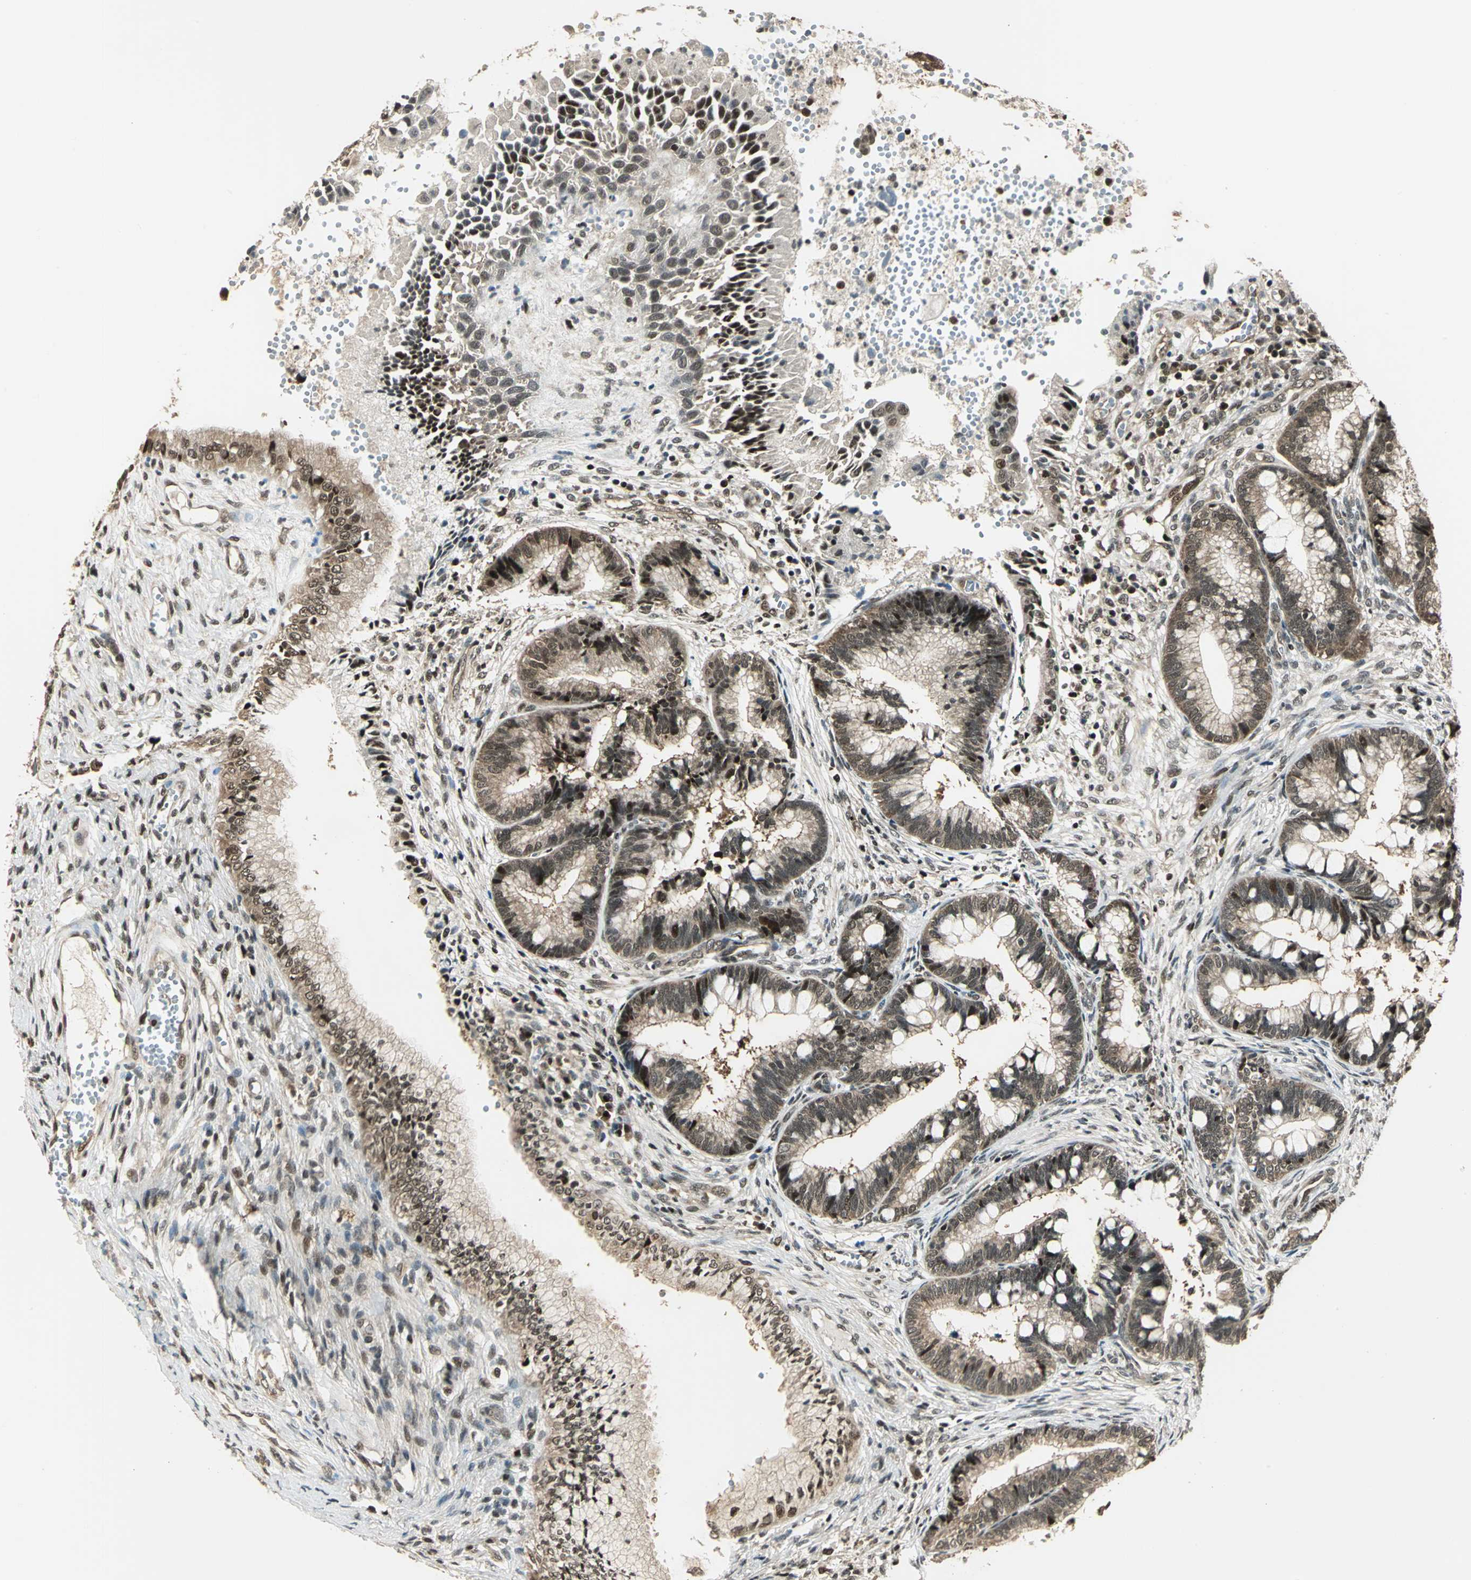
{"staining": {"intensity": "moderate", "quantity": ">75%", "location": "cytoplasmic/membranous,nuclear"}, "tissue": "cervical cancer", "cell_type": "Tumor cells", "image_type": "cancer", "snomed": [{"axis": "morphology", "description": "Adenocarcinoma, NOS"}, {"axis": "topography", "description": "Cervix"}], "caption": "Cervical adenocarcinoma tissue demonstrates moderate cytoplasmic/membranous and nuclear positivity in about >75% of tumor cells, visualized by immunohistochemistry.", "gene": "PSMC3", "patient": {"sex": "female", "age": 36}}